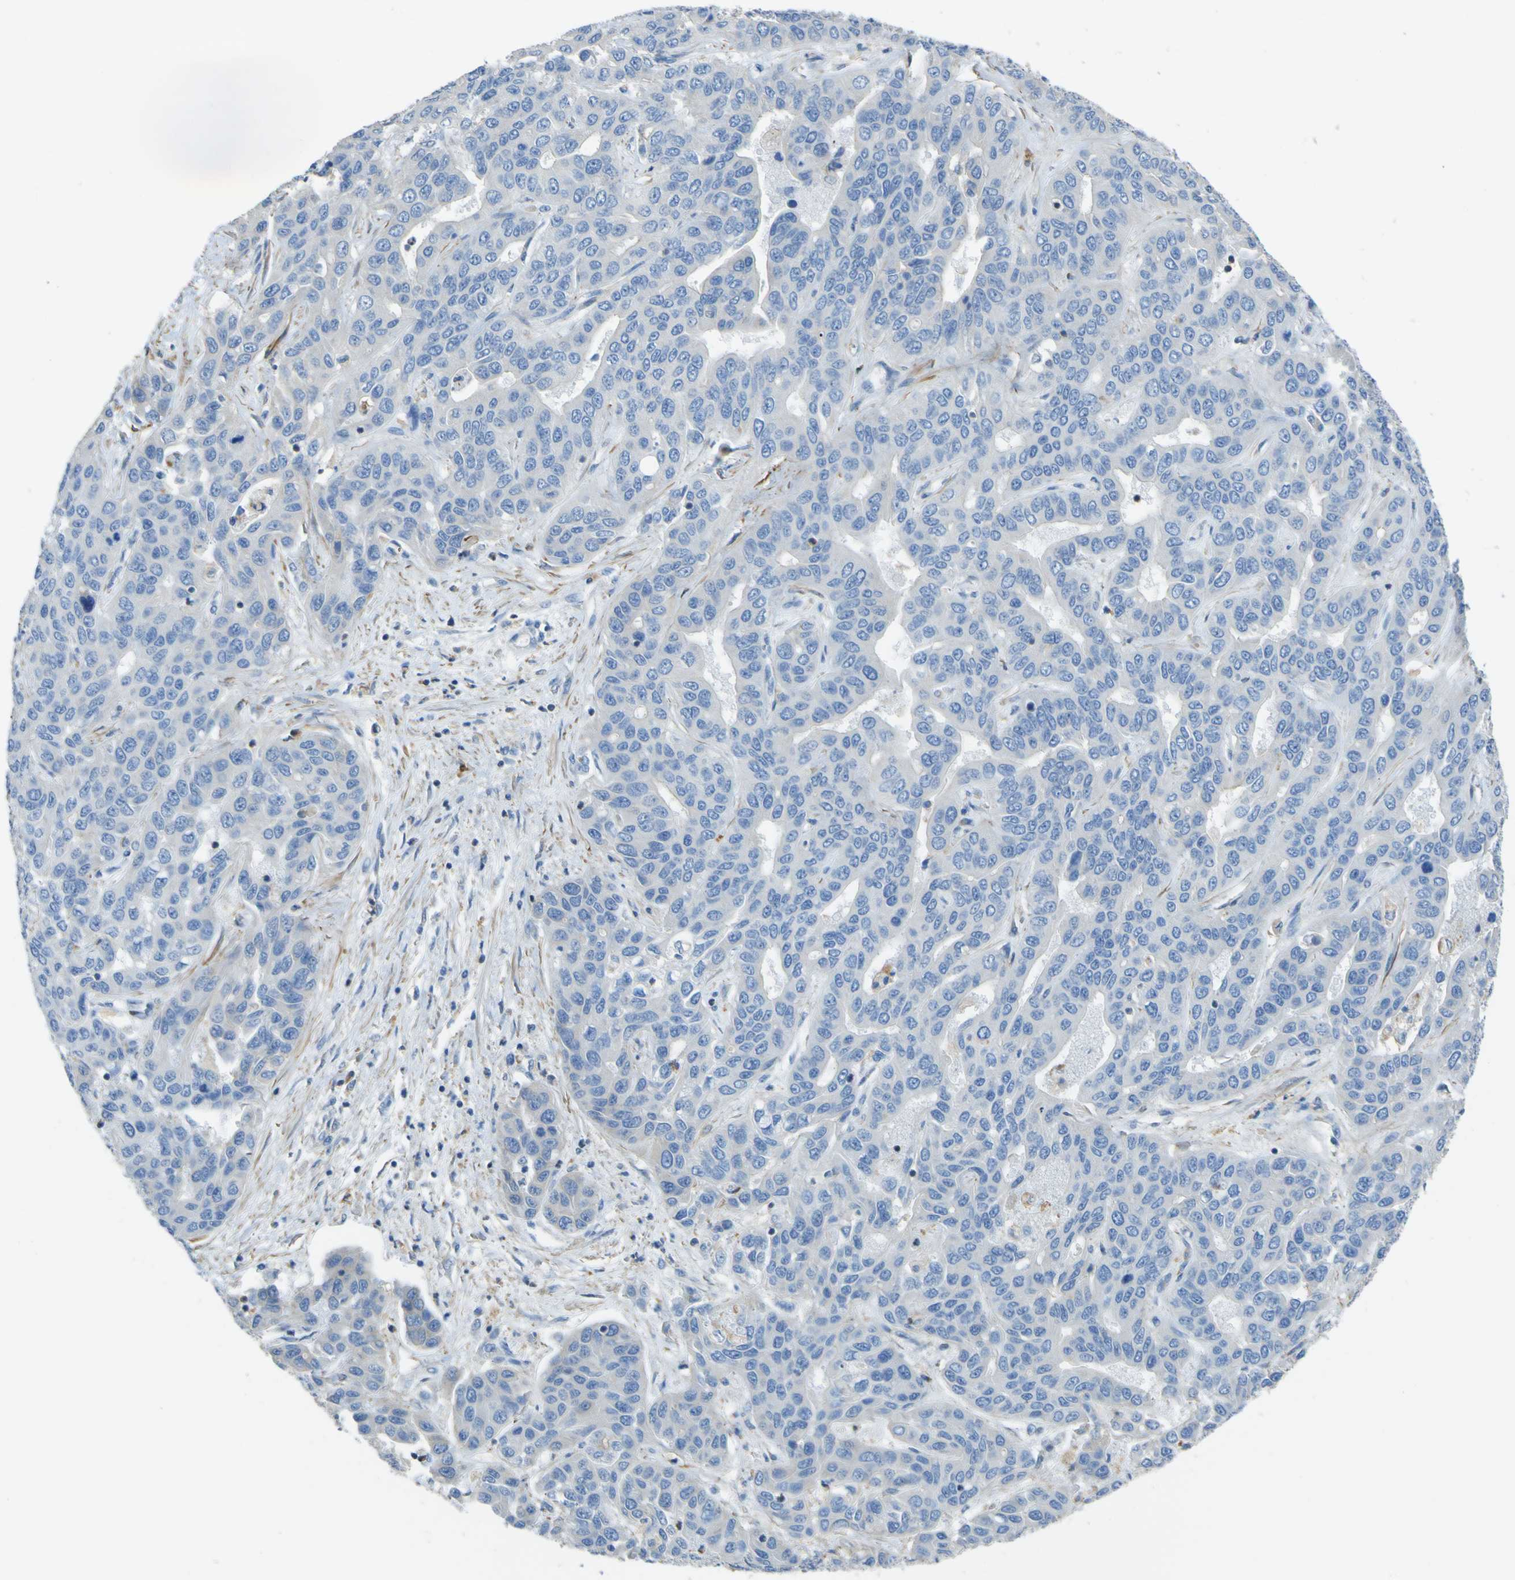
{"staining": {"intensity": "negative", "quantity": "none", "location": "none"}, "tissue": "liver cancer", "cell_type": "Tumor cells", "image_type": "cancer", "snomed": [{"axis": "morphology", "description": "Cholangiocarcinoma"}, {"axis": "topography", "description": "Liver"}], "caption": "There is no significant staining in tumor cells of liver cancer (cholangiocarcinoma).", "gene": "OGN", "patient": {"sex": "female", "age": 52}}